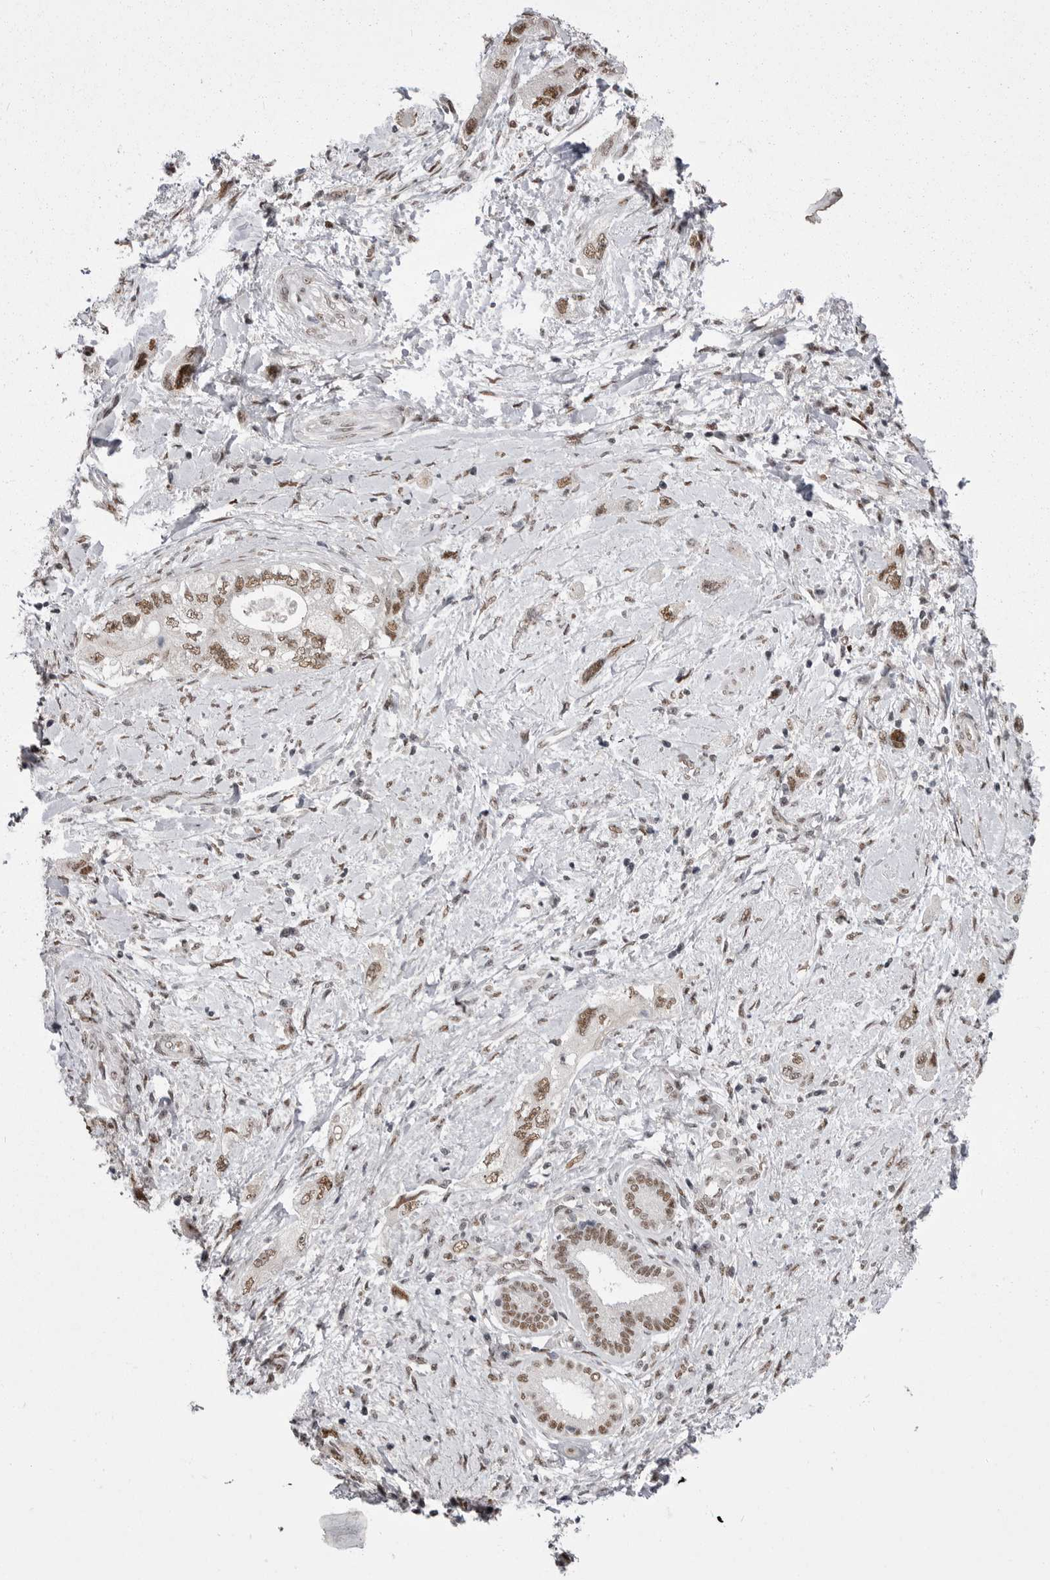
{"staining": {"intensity": "moderate", "quantity": ">75%", "location": "nuclear"}, "tissue": "pancreatic cancer", "cell_type": "Tumor cells", "image_type": "cancer", "snomed": [{"axis": "morphology", "description": "Adenocarcinoma, NOS"}, {"axis": "topography", "description": "Pancreas"}], "caption": "High-magnification brightfield microscopy of pancreatic cancer stained with DAB (3,3'-diaminobenzidine) (brown) and counterstained with hematoxylin (blue). tumor cells exhibit moderate nuclear staining is appreciated in about>75% of cells. Ihc stains the protein of interest in brown and the nuclei are stained blue.", "gene": "MEPCE", "patient": {"sex": "female", "age": 73}}